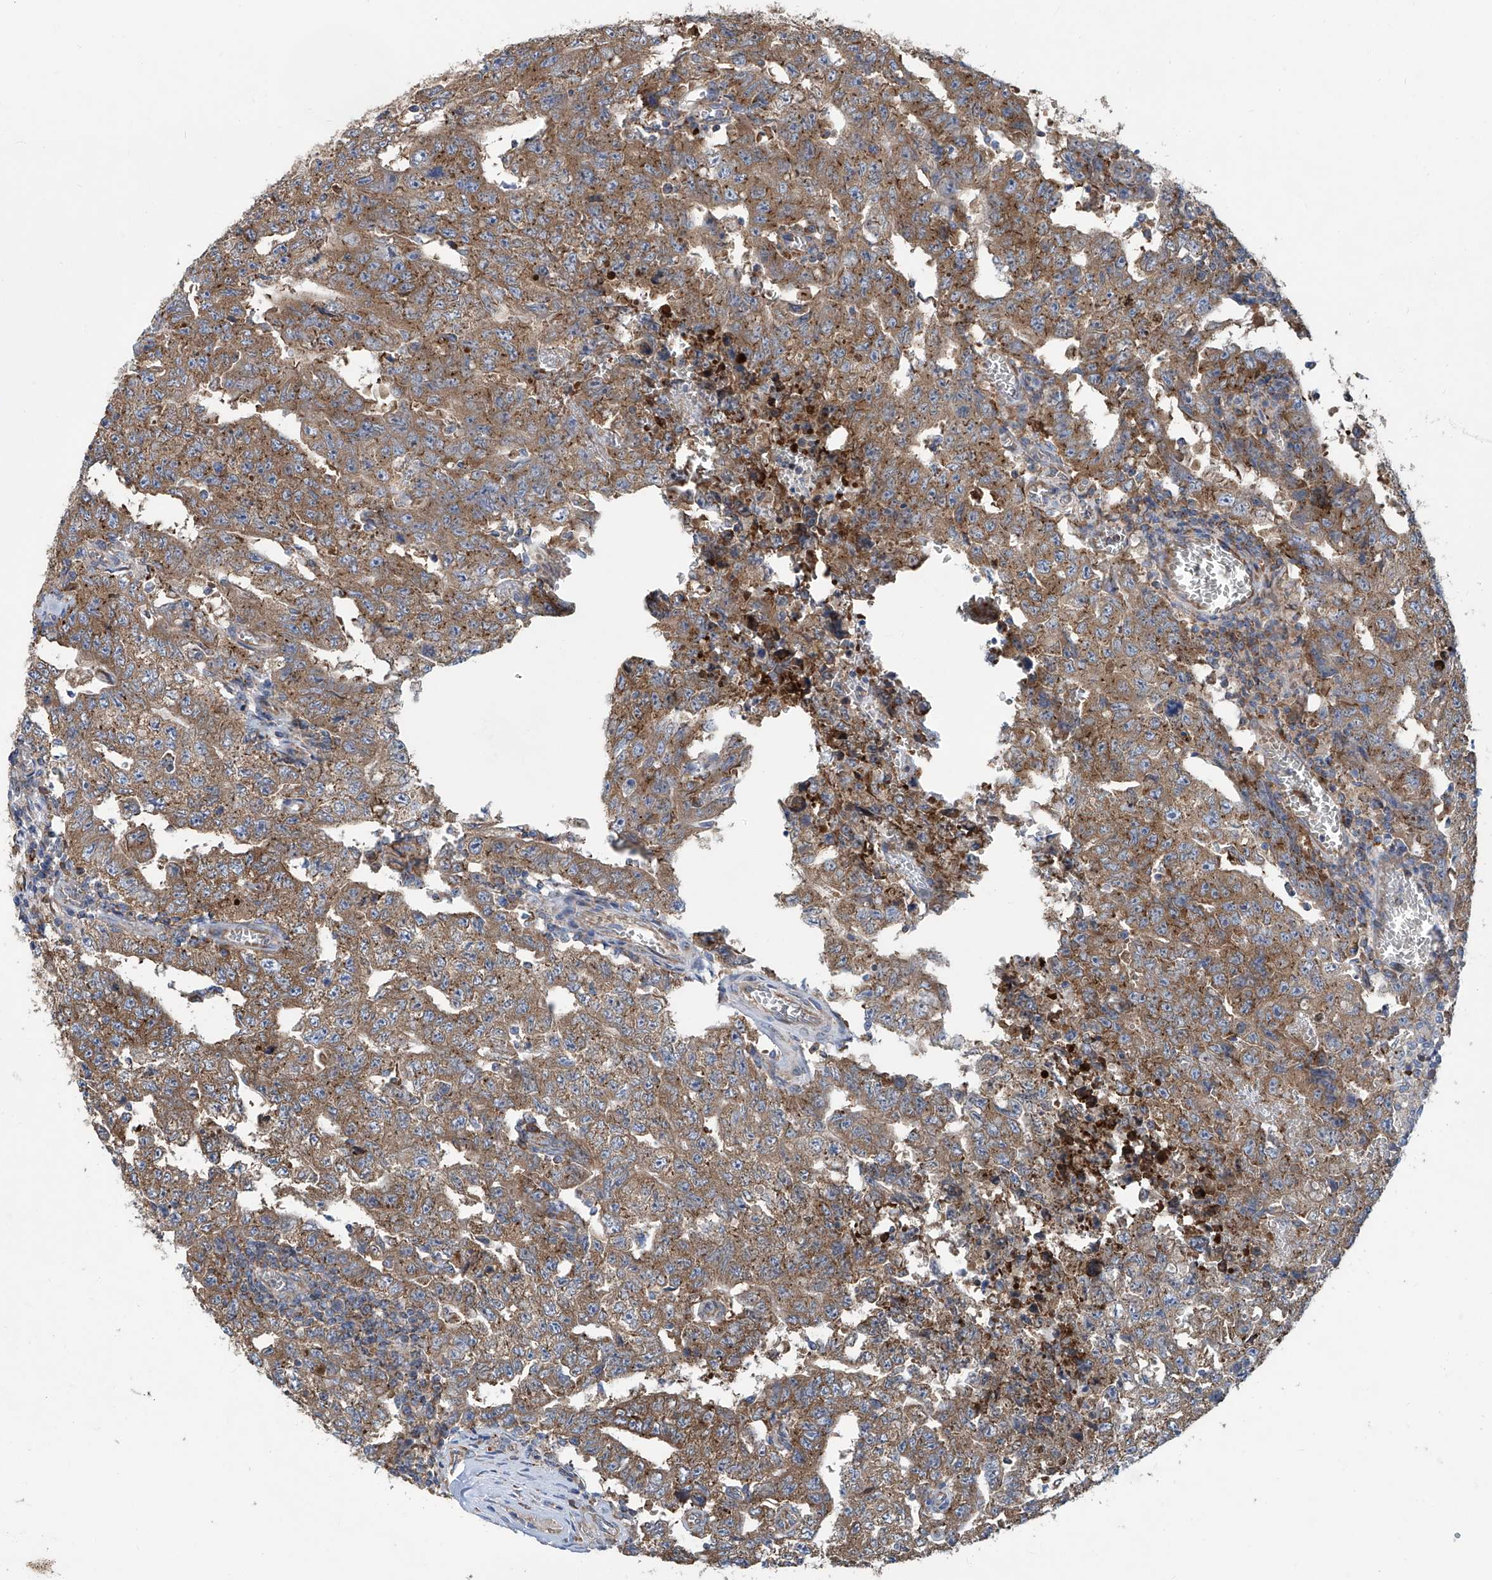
{"staining": {"intensity": "moderate", "quantity": ">75%", "location": "cytoplasmic/membranous"}, "tissue": "testis cancer", "cell_type": "Tumor cells", "image_type": "cancer", "snomed": [{"axis": "morphology", "description": "Carcinoma, Embryonal, NOS"}, {"axis": "topography", "description": "Testis"}], "caption": "Immunohistochemical staining of human testis cancer (embryonal carcinoma) exhibits medium levels of moderate cytoplasmic/membranous protein positivity in approximately >75% of tumor cells. The protein of interest is shown in brown color, while the nuclei are stained blue.", "gene": "SENP2", "patient": {"sex": "male", "age": 26}}